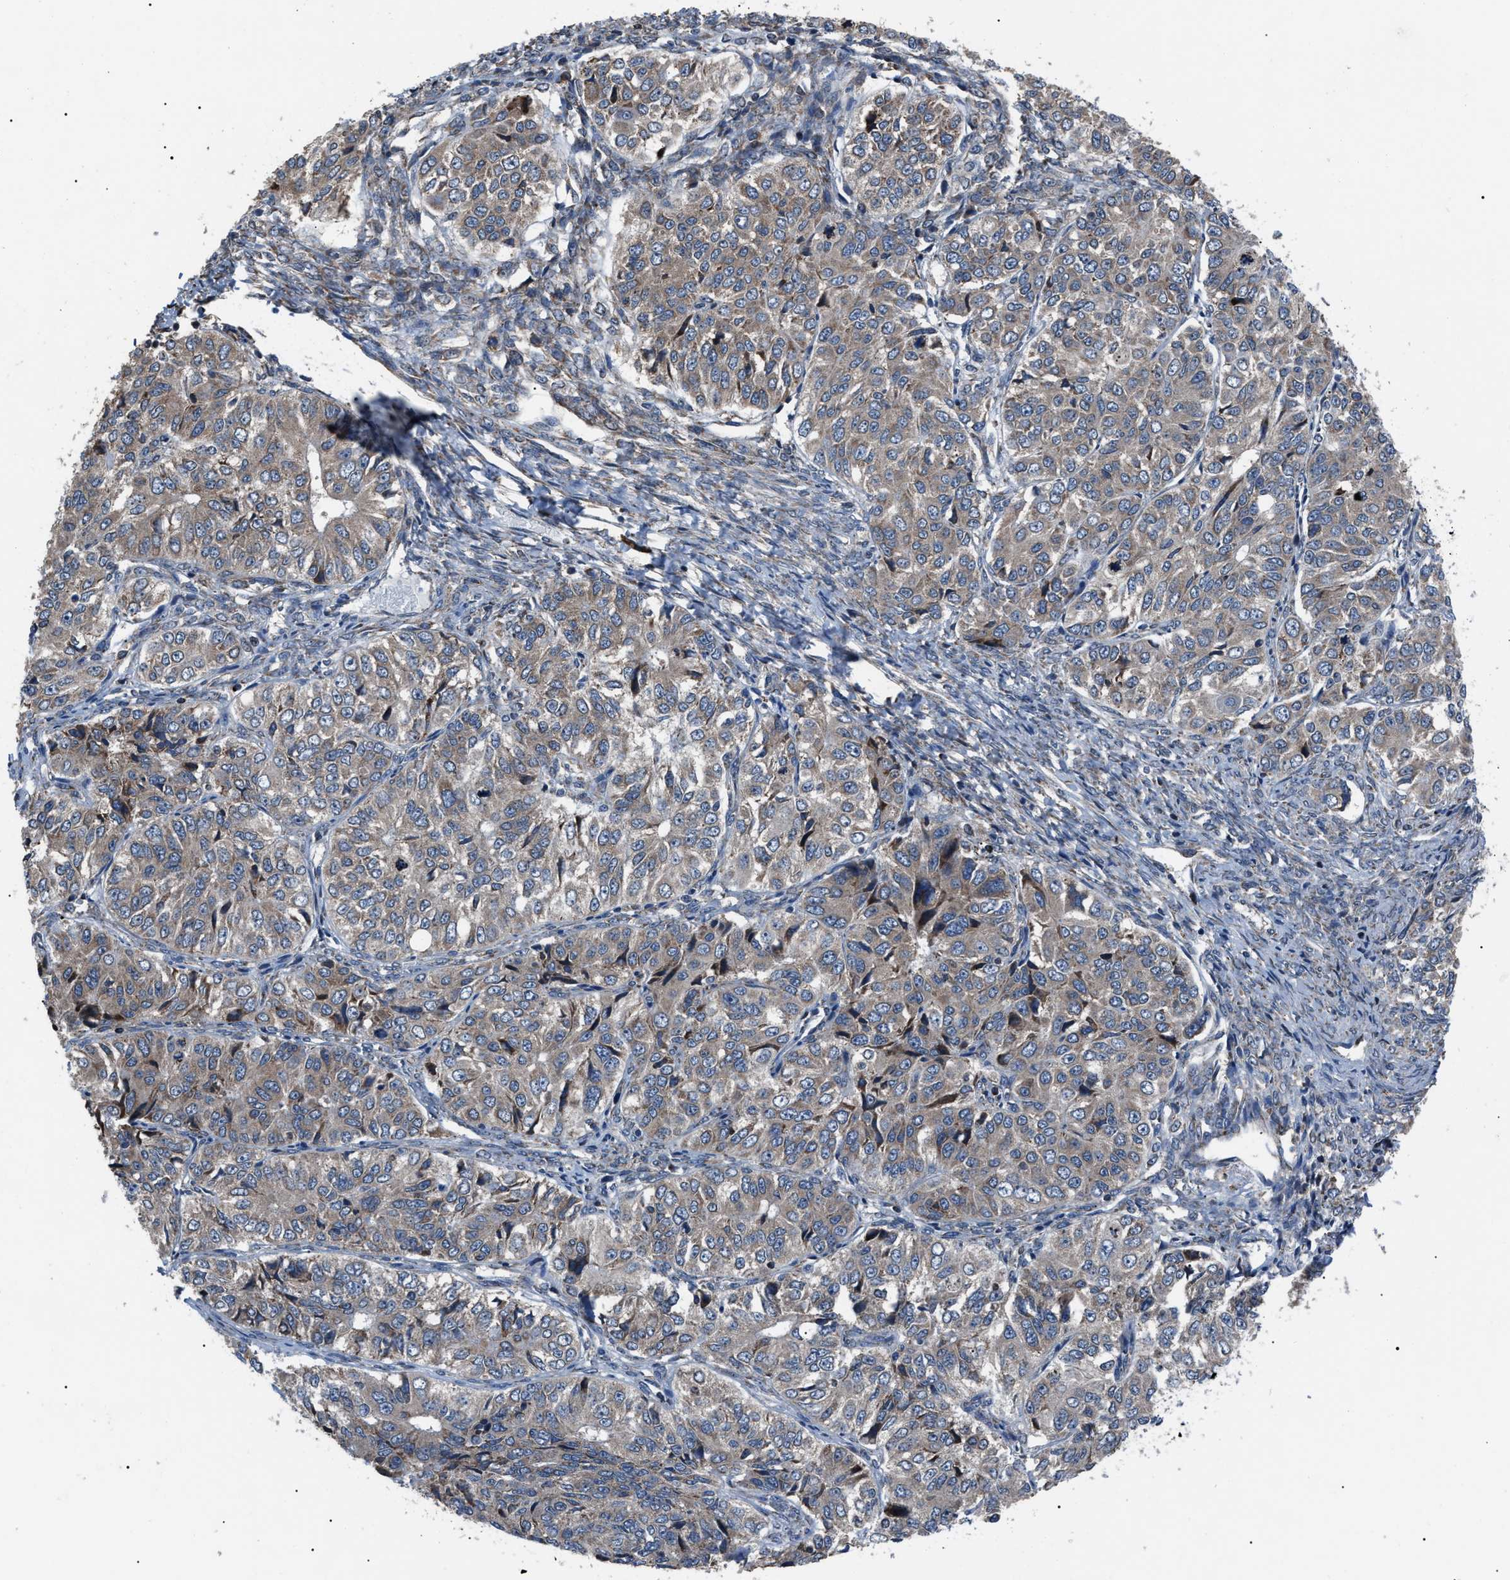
{"staining": {"intensity": "moderate", "quantity": ">75%", "location": "cytoplasmic/membranous"}, "tissue": "ovarian cancer", "cell_type": "Tumor cells", "image_type": "cancer", "snomed": [{"axis": "morphology", "description": "Carcinoma, endometroid"}, {"axis": "topography", "description": "Ovary"}], "caption": "Ovarian endometroid carcinoma stained with a protein marker displays moderate staining in tumor cells.", "gene": "AGO2", "patient": {"sex": "female", "age": 51}}